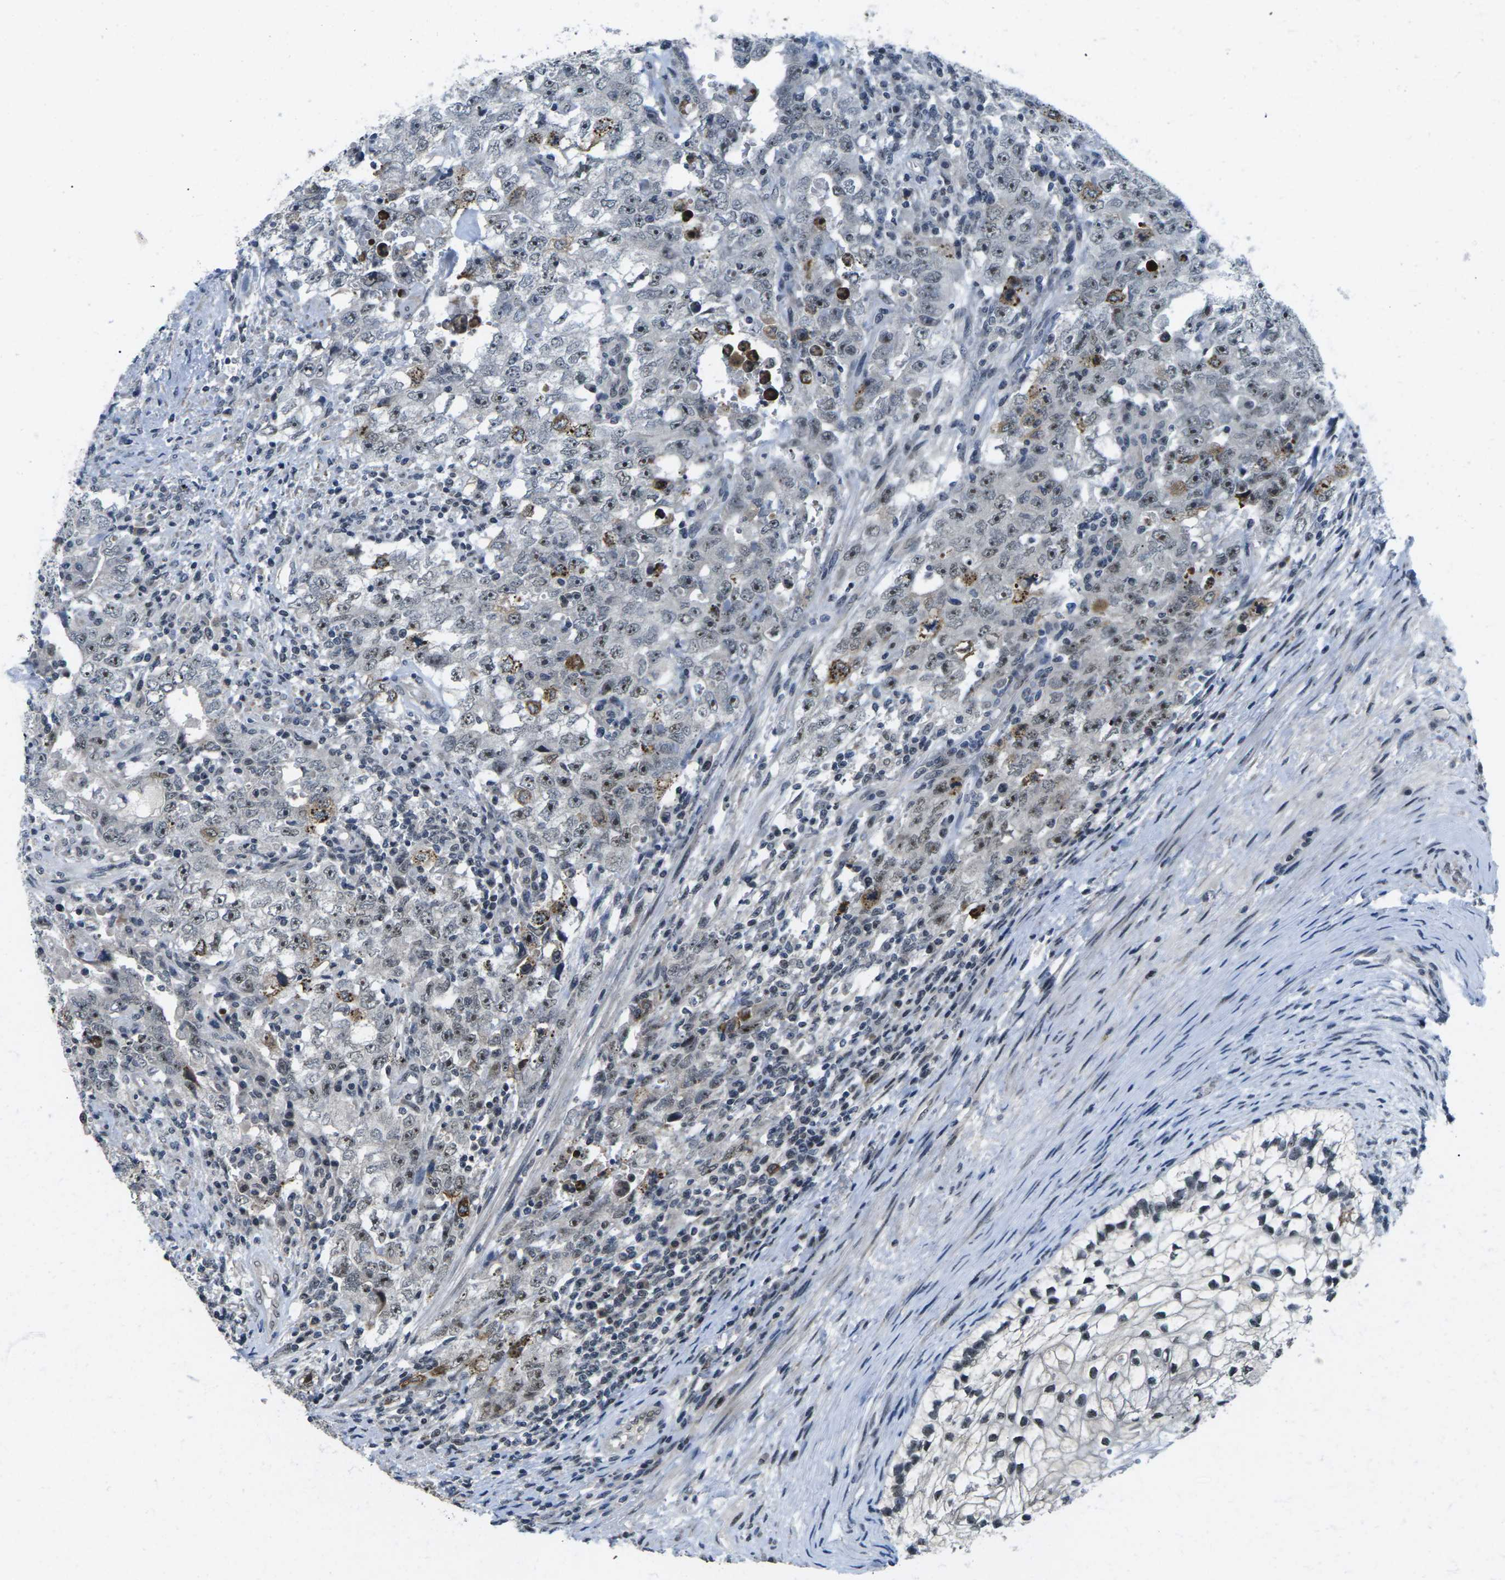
{"staining": {"intensity": "weak", "quantity": "25%-75%", "location": "nuclear"}, "tissue": "testis cancer", "cell_type": "Tumor cells", "image_type": "cancer", "snomed": [{"axis": "morphology", "description": "Carcinoma, Embryonal, NOS"}, {"axis": "topography", "description": "Testis"}], "caption": "A photomicrograph showing weak nuclear staining in approximately 25%-75% of tumor cells in testis cancer (embryonal carcinoma), as visualized by brown immunohistochemical staining.", "gene": "NSRP1", "patient": {"sex": "male", "age": 26}}